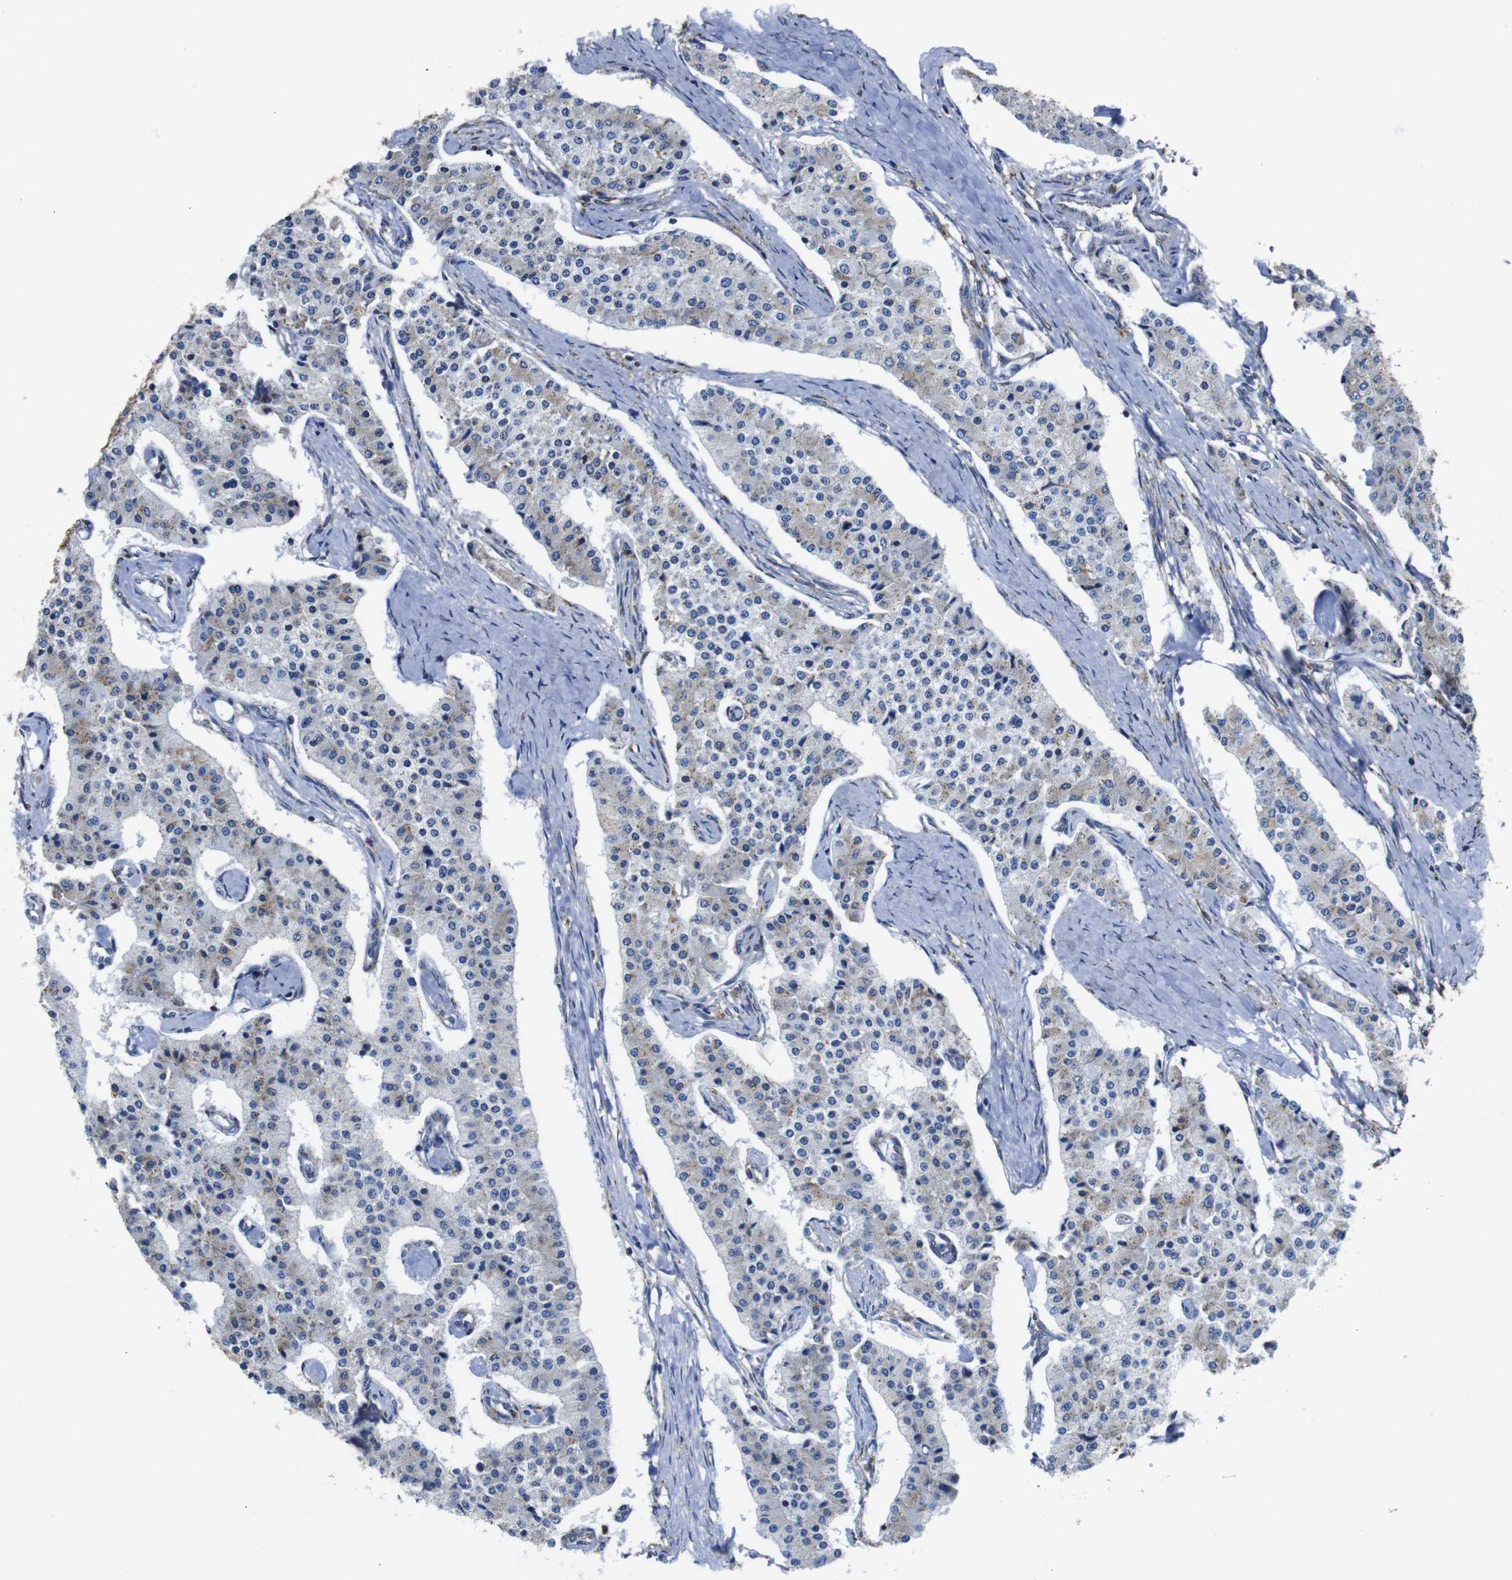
{"staining": {"intensity": "weak", "quantity": "<25%", "location": "cytoplasmic/membranous"}, "tissue": "carcinoid", "cell_type": "Tumor cells", "image_type": "cancer", "snomed": [{"axis": "morphology", "description": "Carcinoid, malignant, NOS"}, {"axis": "topography", "description": "Colon"}], "caption": "This histopathology image is of malignant carcinoid stained with immunohistochemistry to label a protein in brown with the nuclei are counter-stained blue. There is no staining in tumor cells.", "gene": "PPIB", "patient": {"sex": "female", "age": 52}}